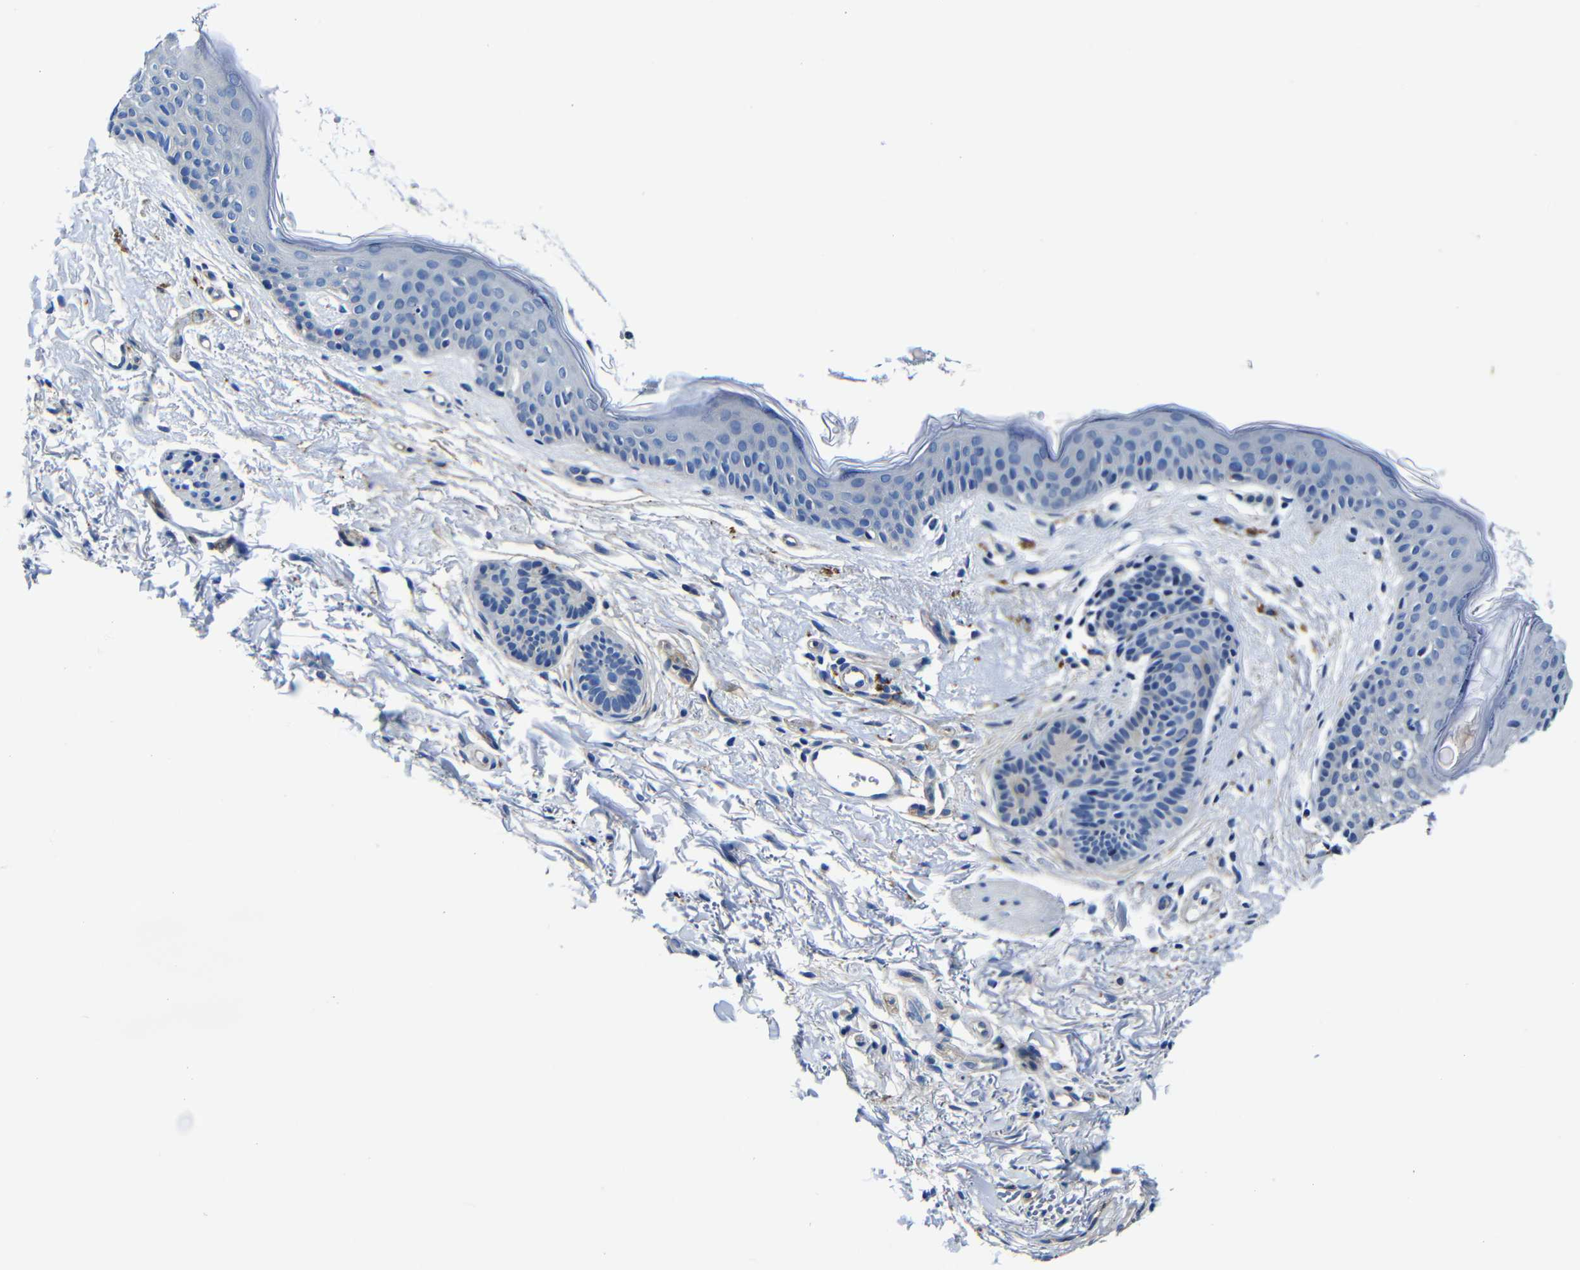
{"staining": {"intensity": "negative", "quantity": "none", "location": "none"}, "tissue": "skin cancer", "cell_type": "Tumor cells", "image_type": "cancer", "snomed": [{"axis": "morphology", "description": "Normal tissue, NOS"}, {"axis": "morphology", "description": "Basal cell carcinoma"}, {"axis": "topography", "description": "Skin"}], "caption": "Human skin basal cell carcinoma stained for a protein using immunohistochemistry demonstrates no positivity in tumor cells.", "gene": "GIMAP2", "patient": {"sex": "female", "age": 84}}